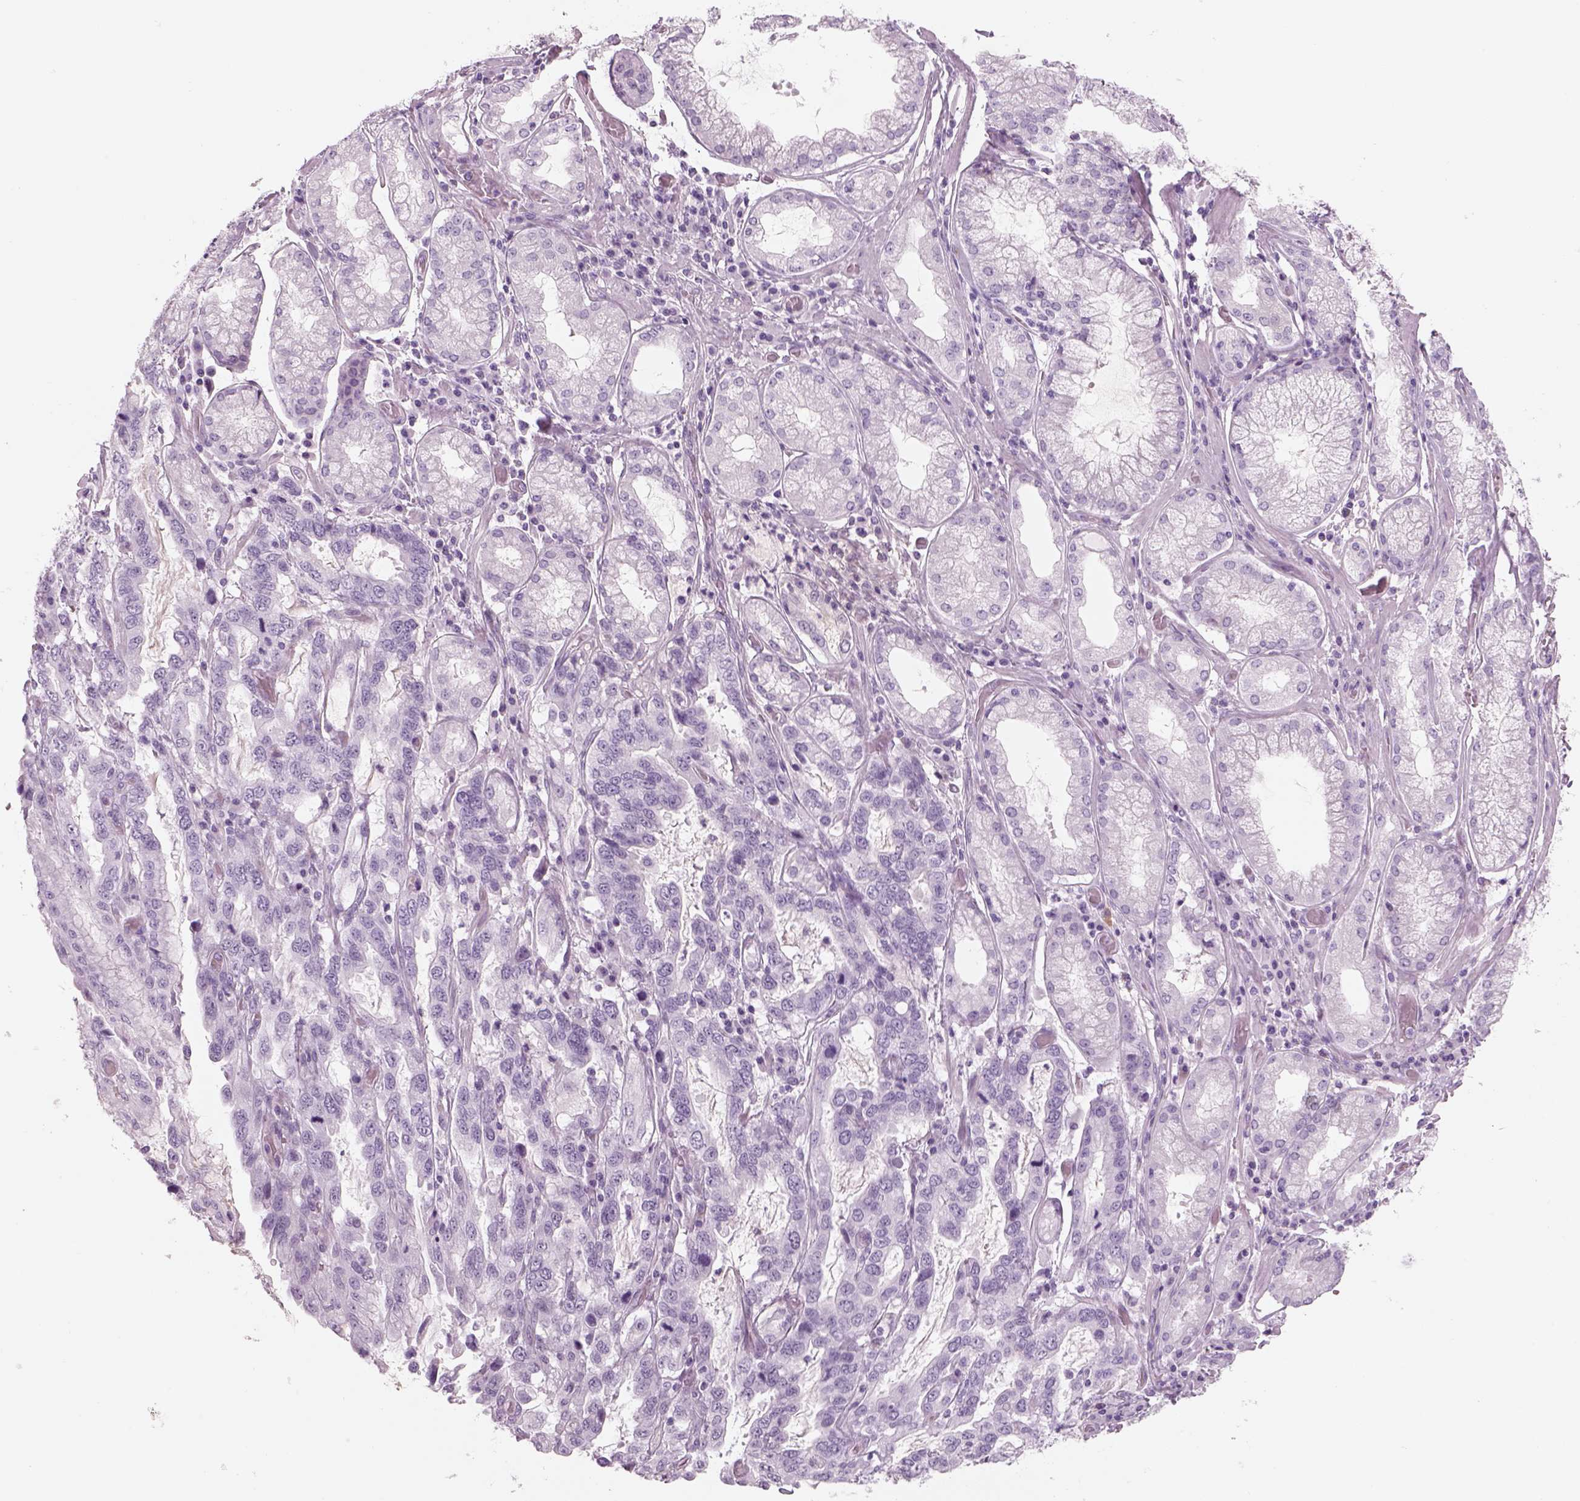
{"staining": {"intensity": "negative", "quantity": "none", "location": "none"}, "tissue": "stomach cancer", "cell_type": "Tumor cells", "image_type": "cancer", "snomed": [{"axis": "morphology", "description": "Adenocarcinoma, NOS"}, {"axis": "topography", "description": "Stomach, lower"}], "caption": "Immunohistochemistry (IHC) image of human stomach cancer stained for a protein (brown), which reveals no expression in tumor cells.", "gene": "GAS2L2", "patient": {"sex": "female", "age": 76}}